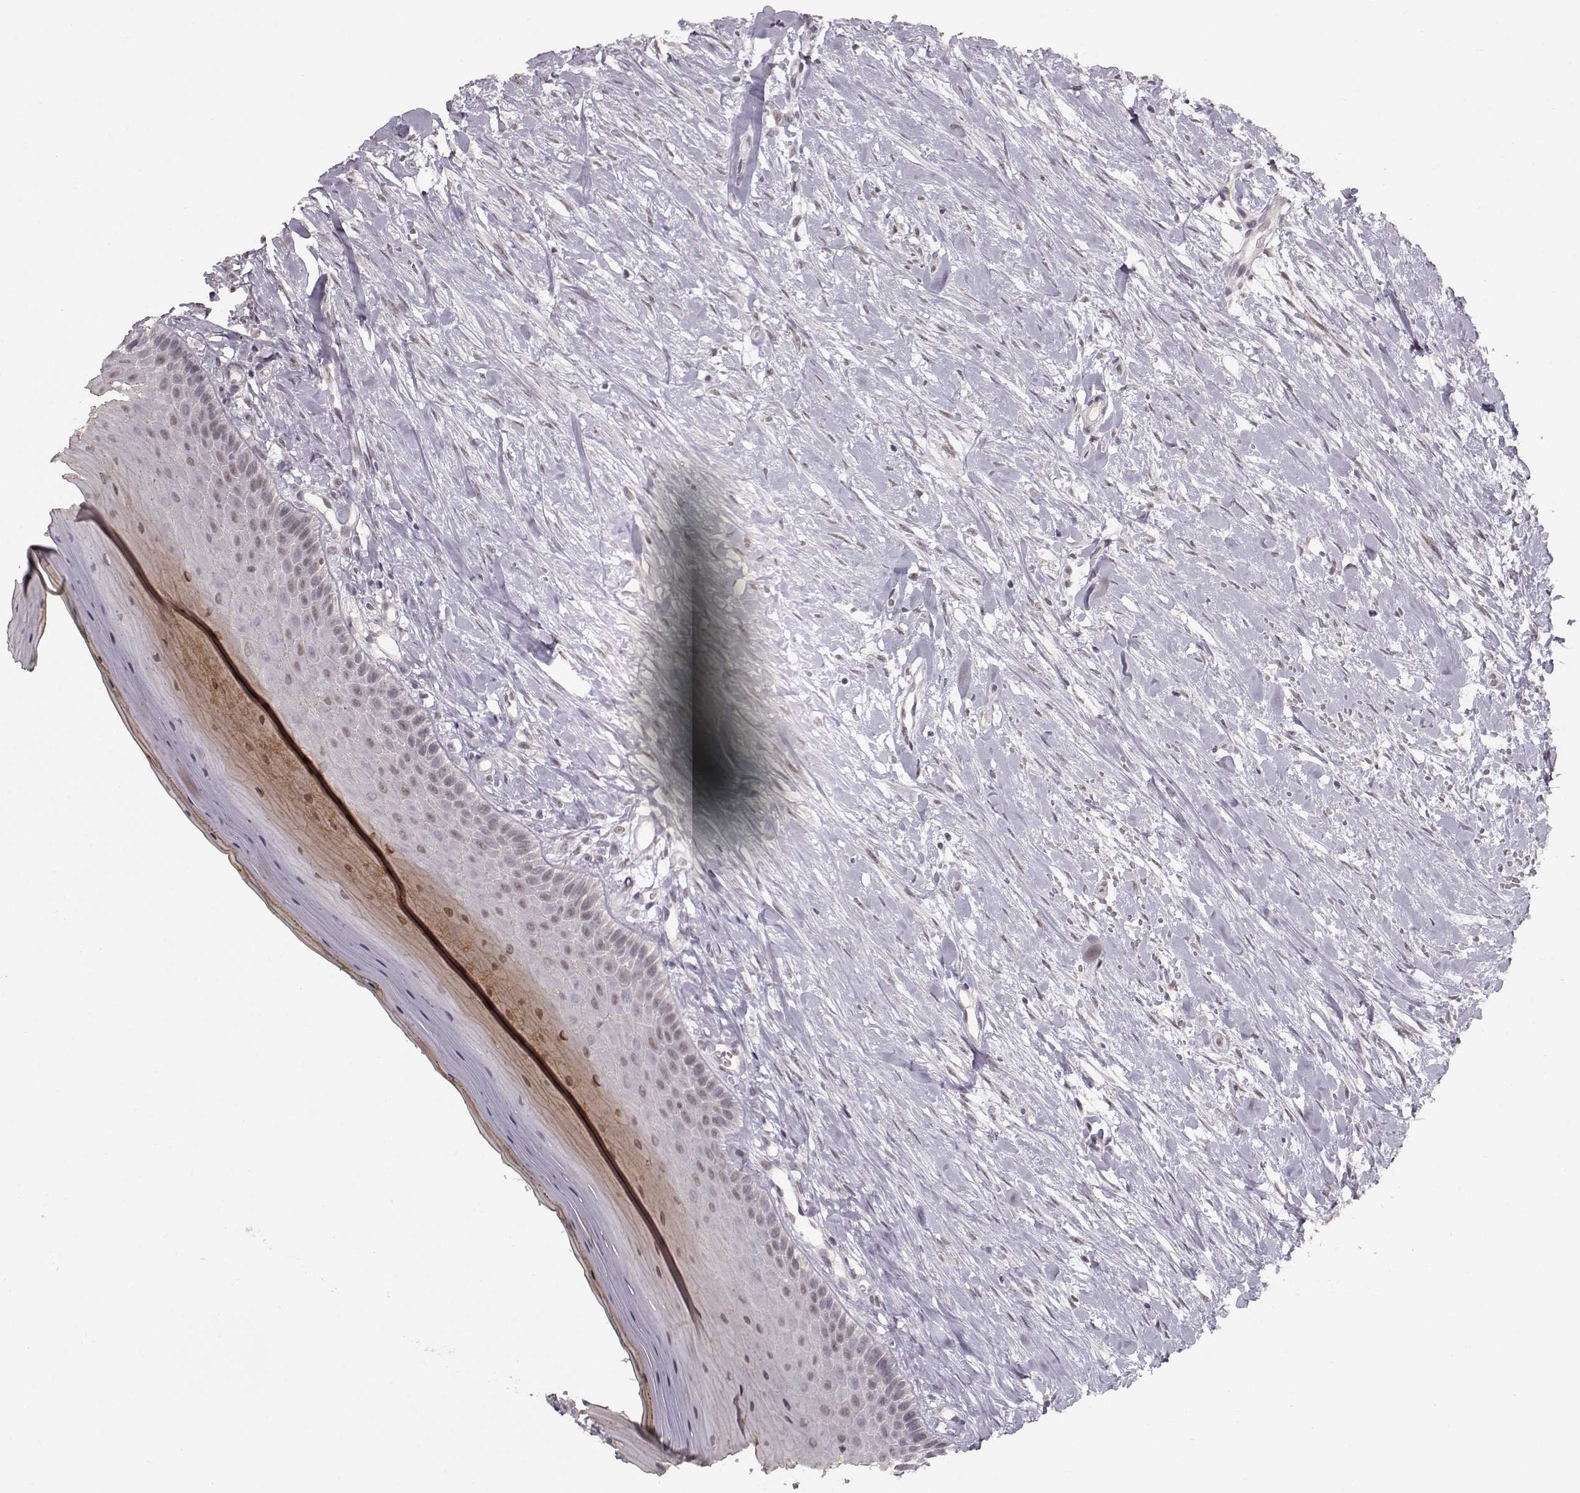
{"staining": {"intensity": "negative", "quantity": "none", "location": "none"}, "tissue": "oral mucosa", "cell_type": "Squamous epithelial cells", "image_type": "normal", "snomed": [{"axis": "morphology", "description": "Normal tissue, NOS"}, {"axis": "topography", "description": "Oral tissue"}], "caption": "Immunohistochemical staining of normal oral mucosa displays no significant positivity in squamous epithelial cells.", "gene": "PCP4", "patient": {"sex": "female", "age": 43}}